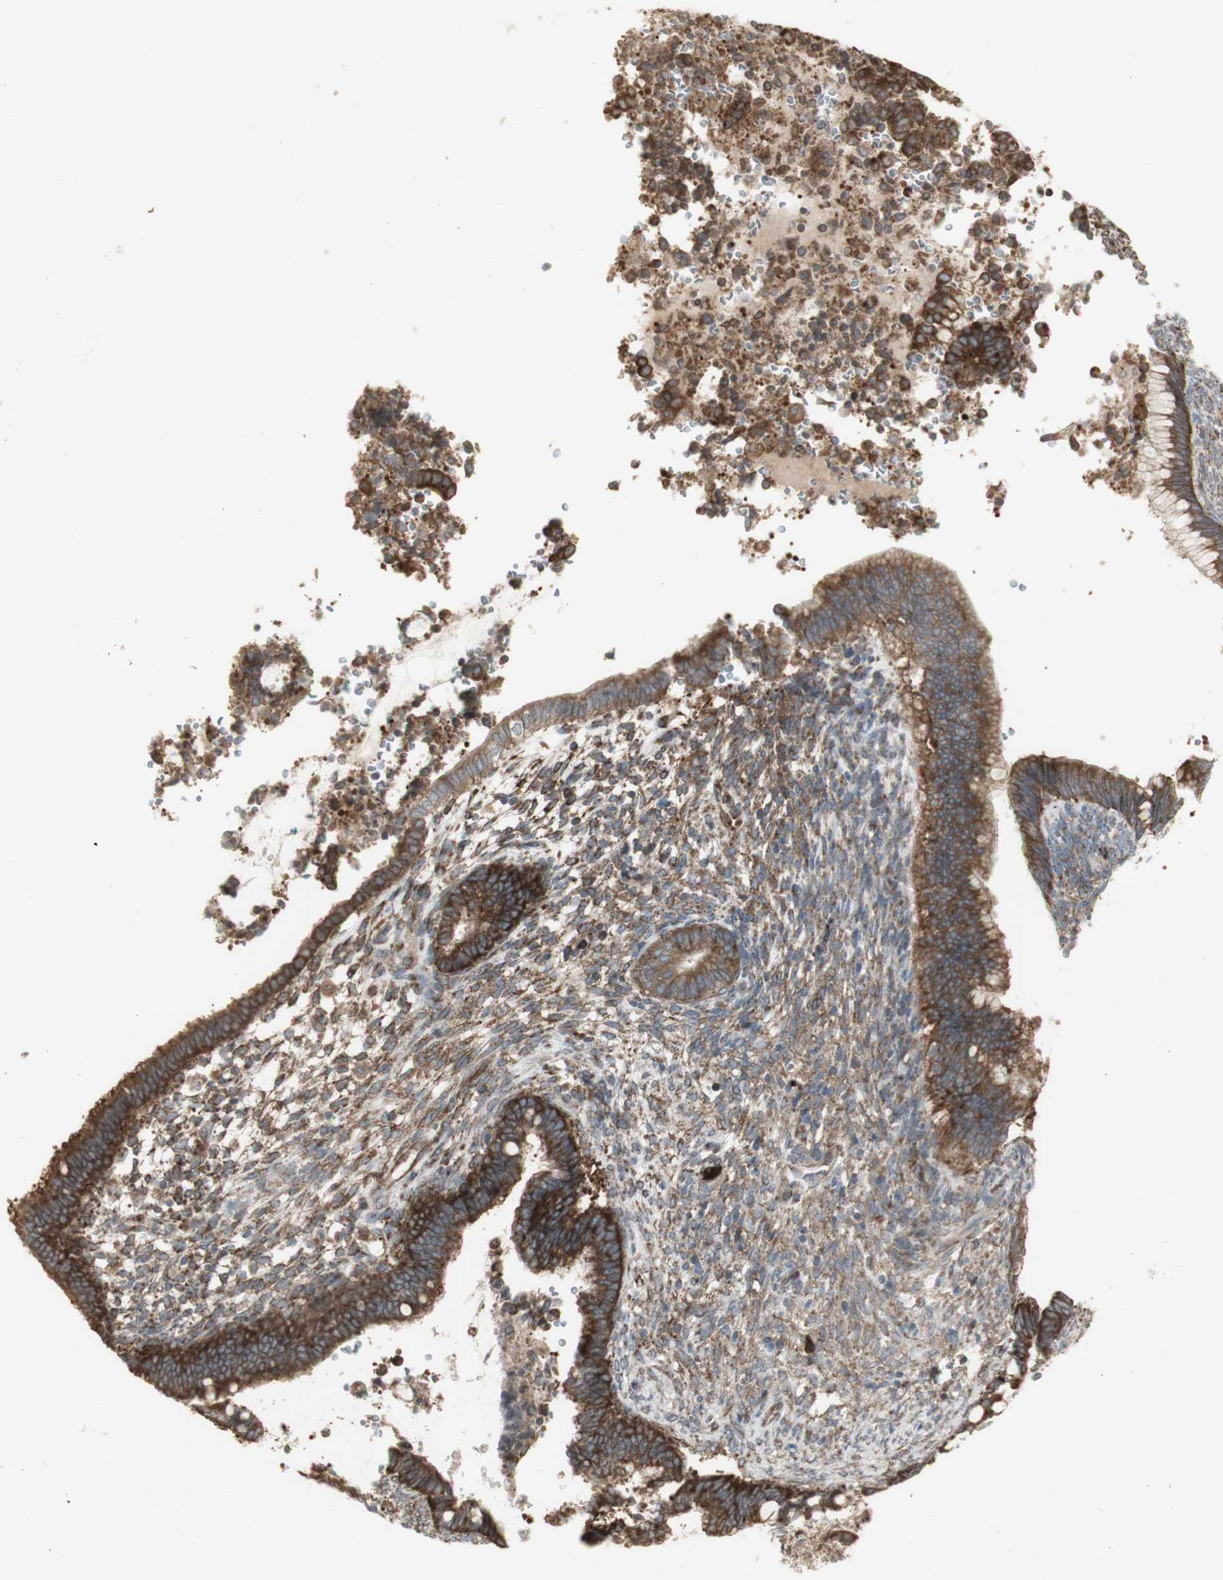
{"staining": {"intensity": "strong", "quantity": ">75%", "location": "cytoplasmic/membranous"}, "tissue": "cervical cancer", "cell_type": "Tumor cells", "image_type": "cancer", "snomed": [{"axis": "morphology", "description": "Adenocarcinoma, NOS"}, {"axis": "topography", "description": "Cervix"}], "caption": "A brown stain shows strong cytoplasmic/membranous staining of a protein in human adenocarcinoma (cervical) tumor cells.", "gene": "FKBP3", "patient": {"sex": "female", "age": 44}}